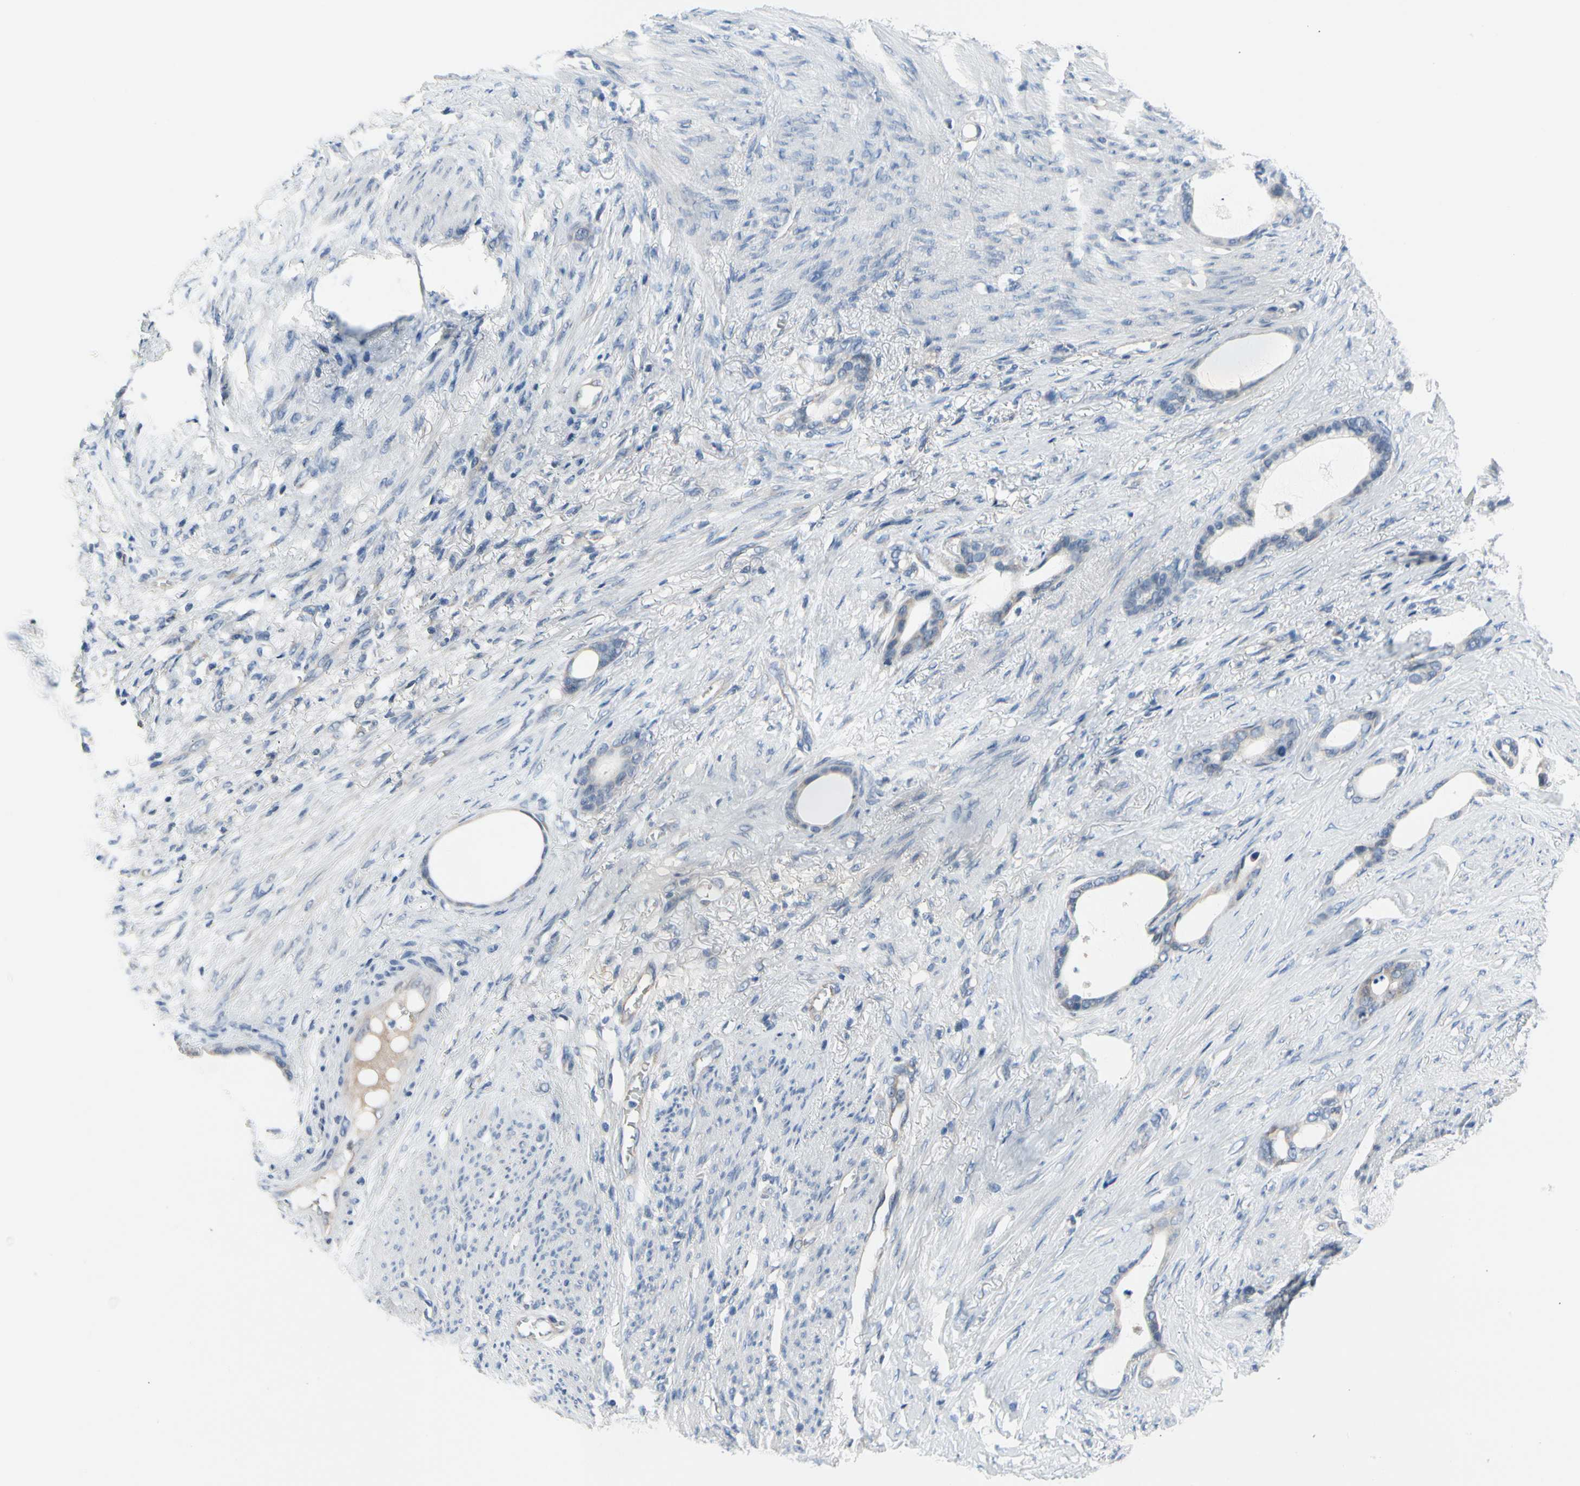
{"staining": {"intensity": "negative", "quantity": "none", "location": "none"}, "tissue": "stomach cancer", "cell_type": "Tumor cells", "image_type": "cancer", "snomed": [{"axis": "morphology", "description": "Adenocarcinoma, NOS"}, {"axis": "topography", "description": "Stomach"}], "caption": "This is an immunohistochemistry (IHC) image of adenocarcinoma (stomach). There is no staining in tumor cells.", "gene": "NFASC", "patient": {"sex": "female", "age": 75}}